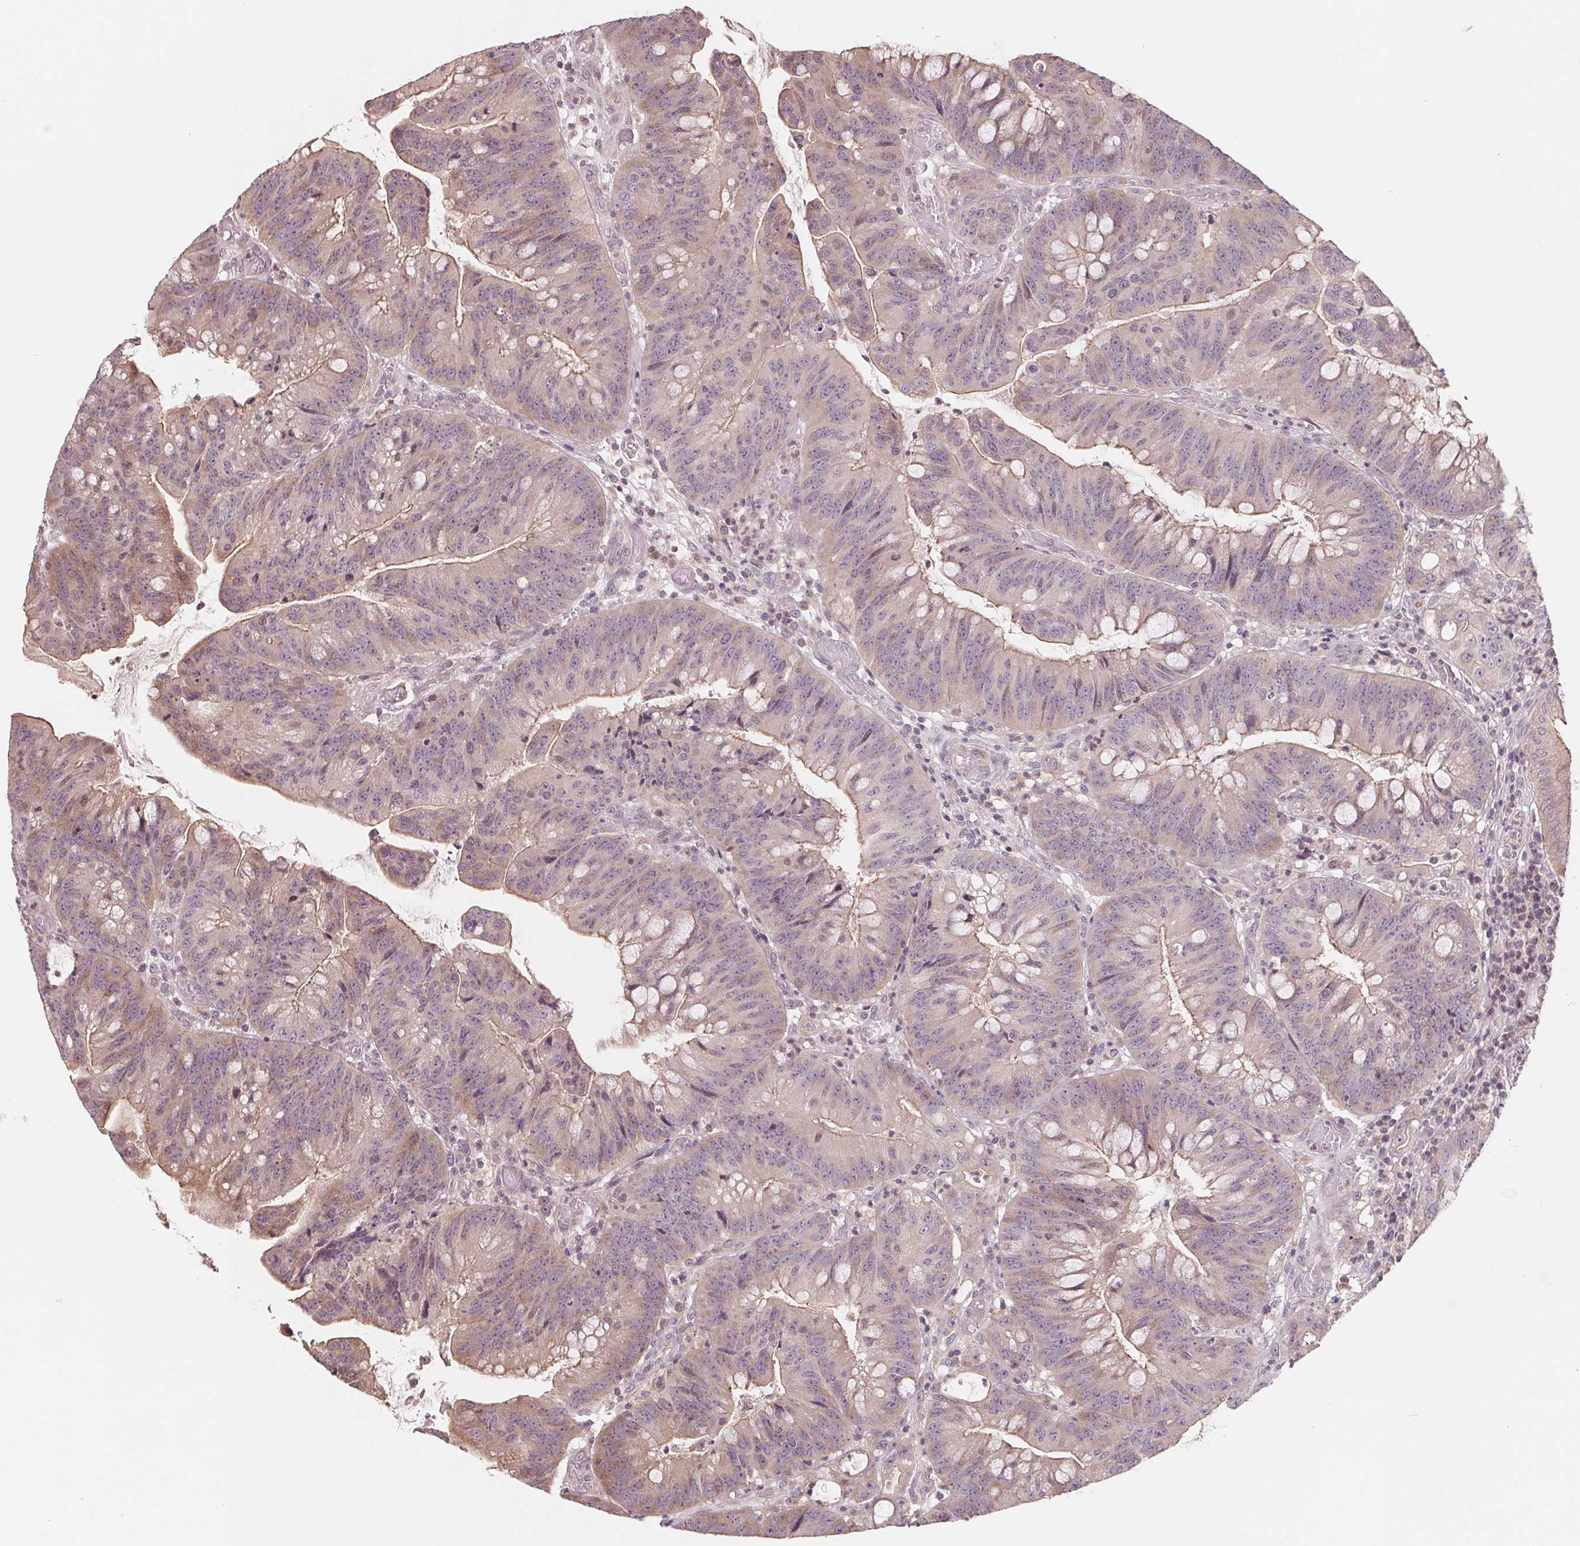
{"staining": {"intensity": "weak", "quantity": "25%-75%", "location": "cytoplasmic/membranous"}, "tissue": "colorectal cancer", "cell_type": "Tumor cells", "image_type": "cancer", "snomed": [{"axis": "morphology", "description": "Adenocarcinoma, NOS"}, {"axis": "topography", "description": "Colon"}], "caption": "Weak cytoplasmic/membranous positivity for a protein is seen in approximately 25%-75% of tumor cells of colorectal adenocarcinoma using IHC.", "gene": "AQP8", "patient": {"sex": "male", "age": 62}}